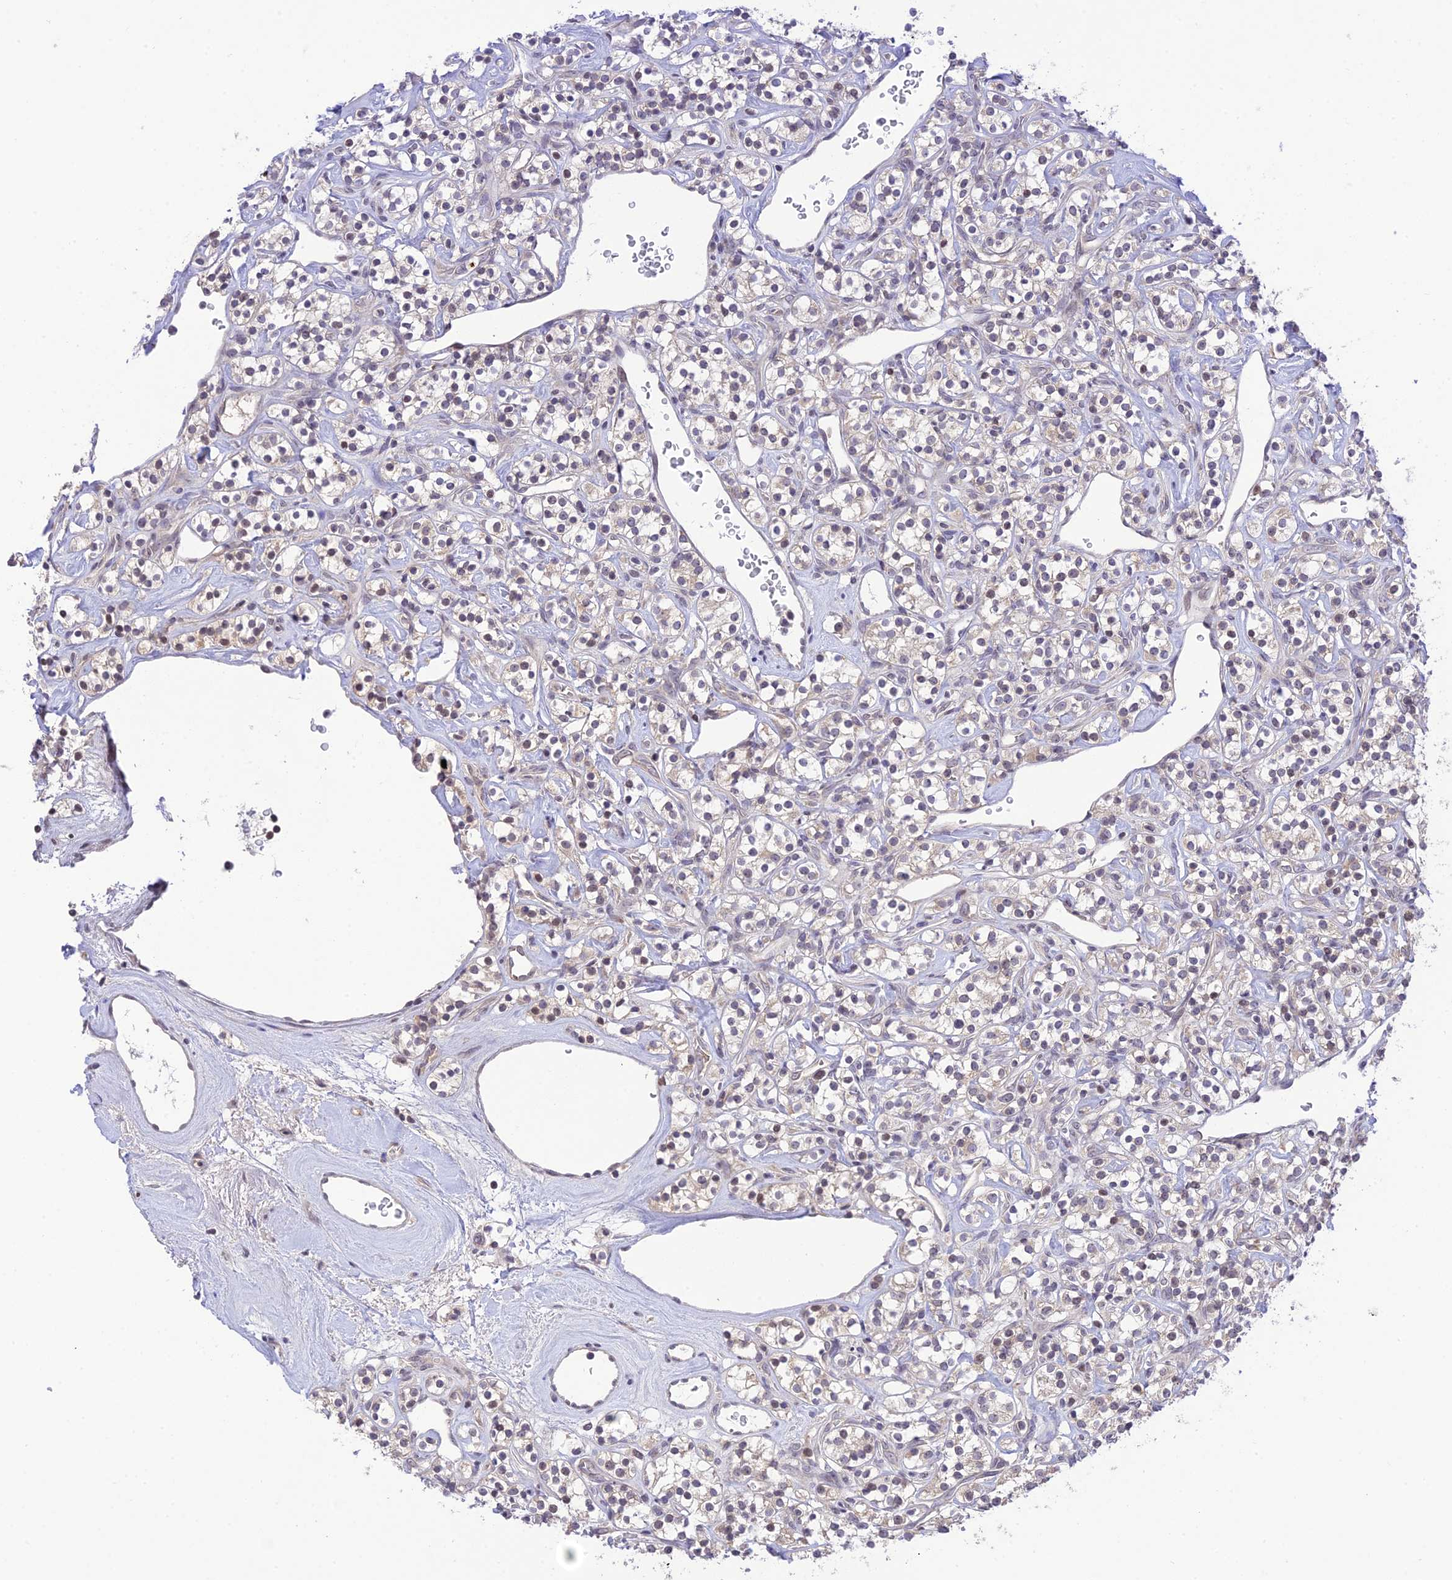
{"staining": {"intensity": "weak", "quantity": "<25%", "location": "nuclear"}, "tissue": "renal cancer", "cell_type": "Tumor cells", "image_type": "cancer", "snomed": [{"axis": "morphology", "description": "Adenocarcinoma, NOS"}, {"axis": "topography", "description": "Kidney"}], "caption": "Tumor cells are negative for brown protein staining in renal cancer (adenocarcinoma). The staining was performed using DAB to visualize the protein expression in brown, while the nuclei were stained in blue with hematoxylin (Magnification: 20x).", "gene": "TEKT1", "patient": {"sex": "male", "age": 77}}